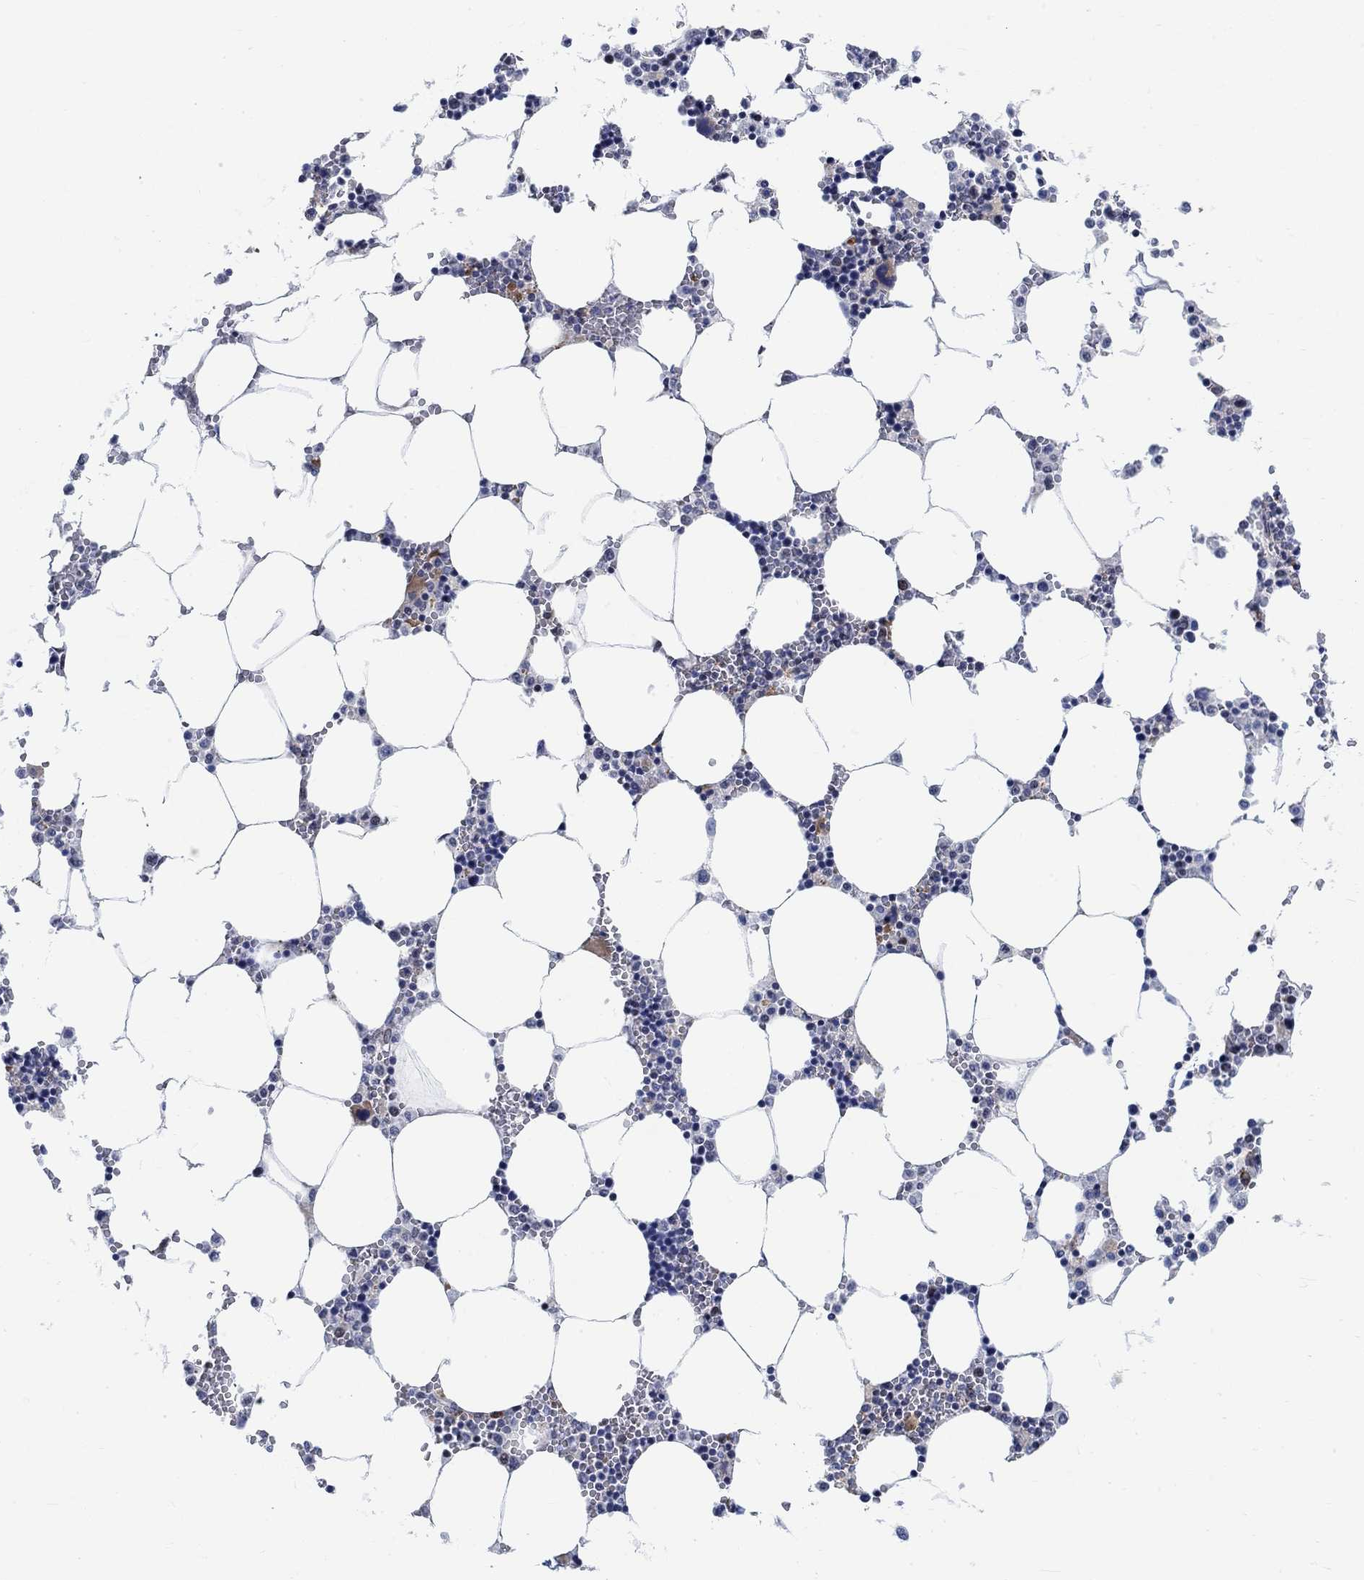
{"staining": {"intensity": "moderate", "quantity": "<25%", "location": "cytoplasmic/membranous"}, "tissue": "bone marrow", "cell_type": "Hematopoietic cells", "image_type": "normal", "snomed": [{"axis": "morphology", "description": "Normal tissue, NOS"}, {"axis": "topography", "description": "Bone marrow"}], "caption": "Protein expression analysis of benign bone marrow exhibits moderate cytoplasmic/membranous expression in about <25% of hematopoietic cells.", "gene": "KCNH8", "patient": {"sex": "female", "age": 64}}